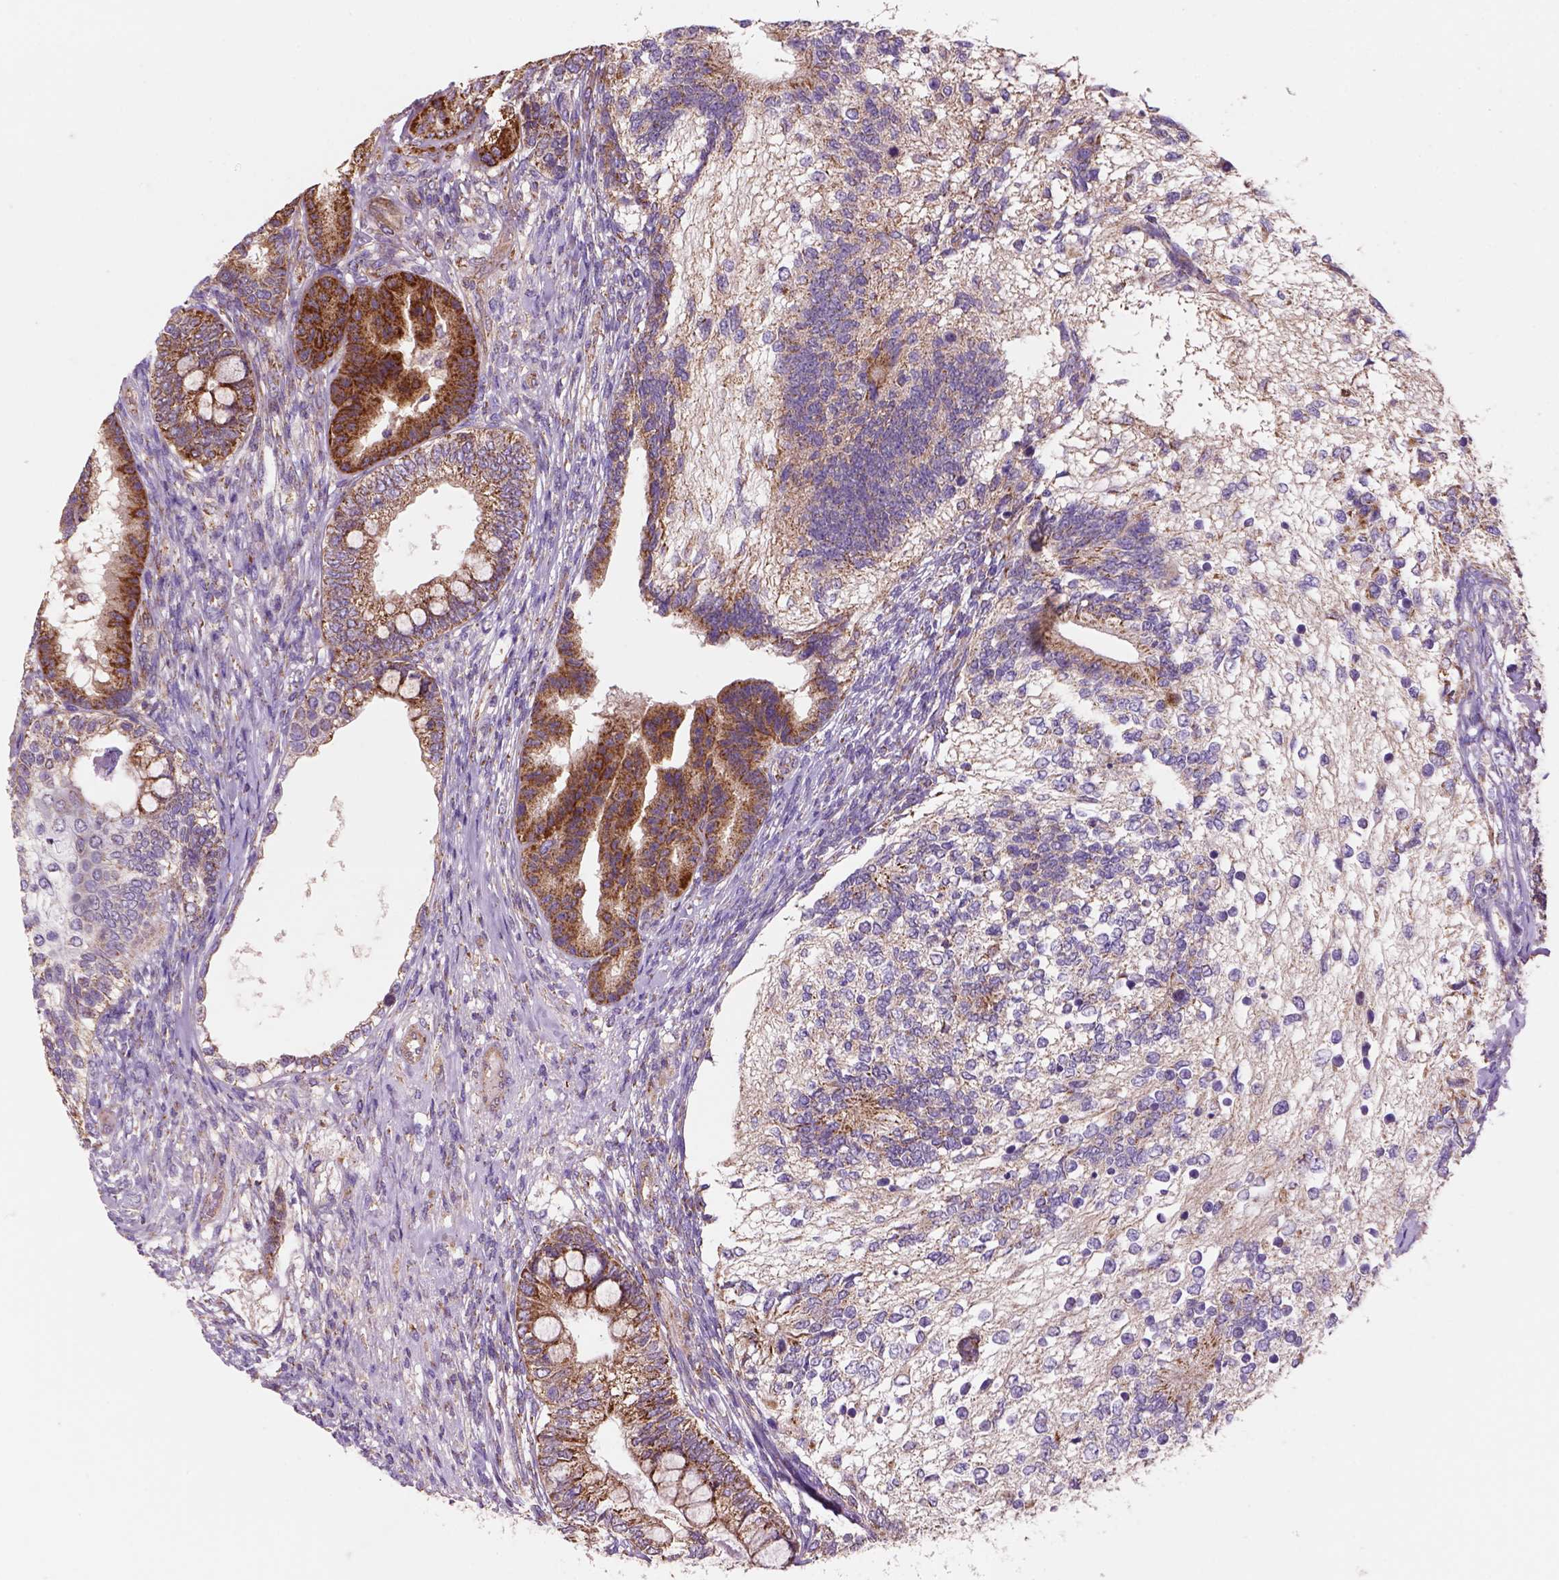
{"staining": {"intensity": "weak", "quantity": "25%-75%", "location": "cytoplasmic/membranous"}, "tissue": "testis cancer", "cell_type": "Tumor cells", "image_type": "cancer", "snomed": [{"axis": "morphology", "description": "Seminoma, NOS"}, {"axis": "morphology", "description": "Carcinoma, Embryonal, NOS"}, {"axis": "topography", "description": "Testis"}], "caption": "Immunohistochemical staining of testis cancer shows low levels of weak cytoplasmic/membranous positivity in approximately 25%-75% of tumor cells.", "gene": "WARS2", "patient": {"sex": "male", "age": 41}}